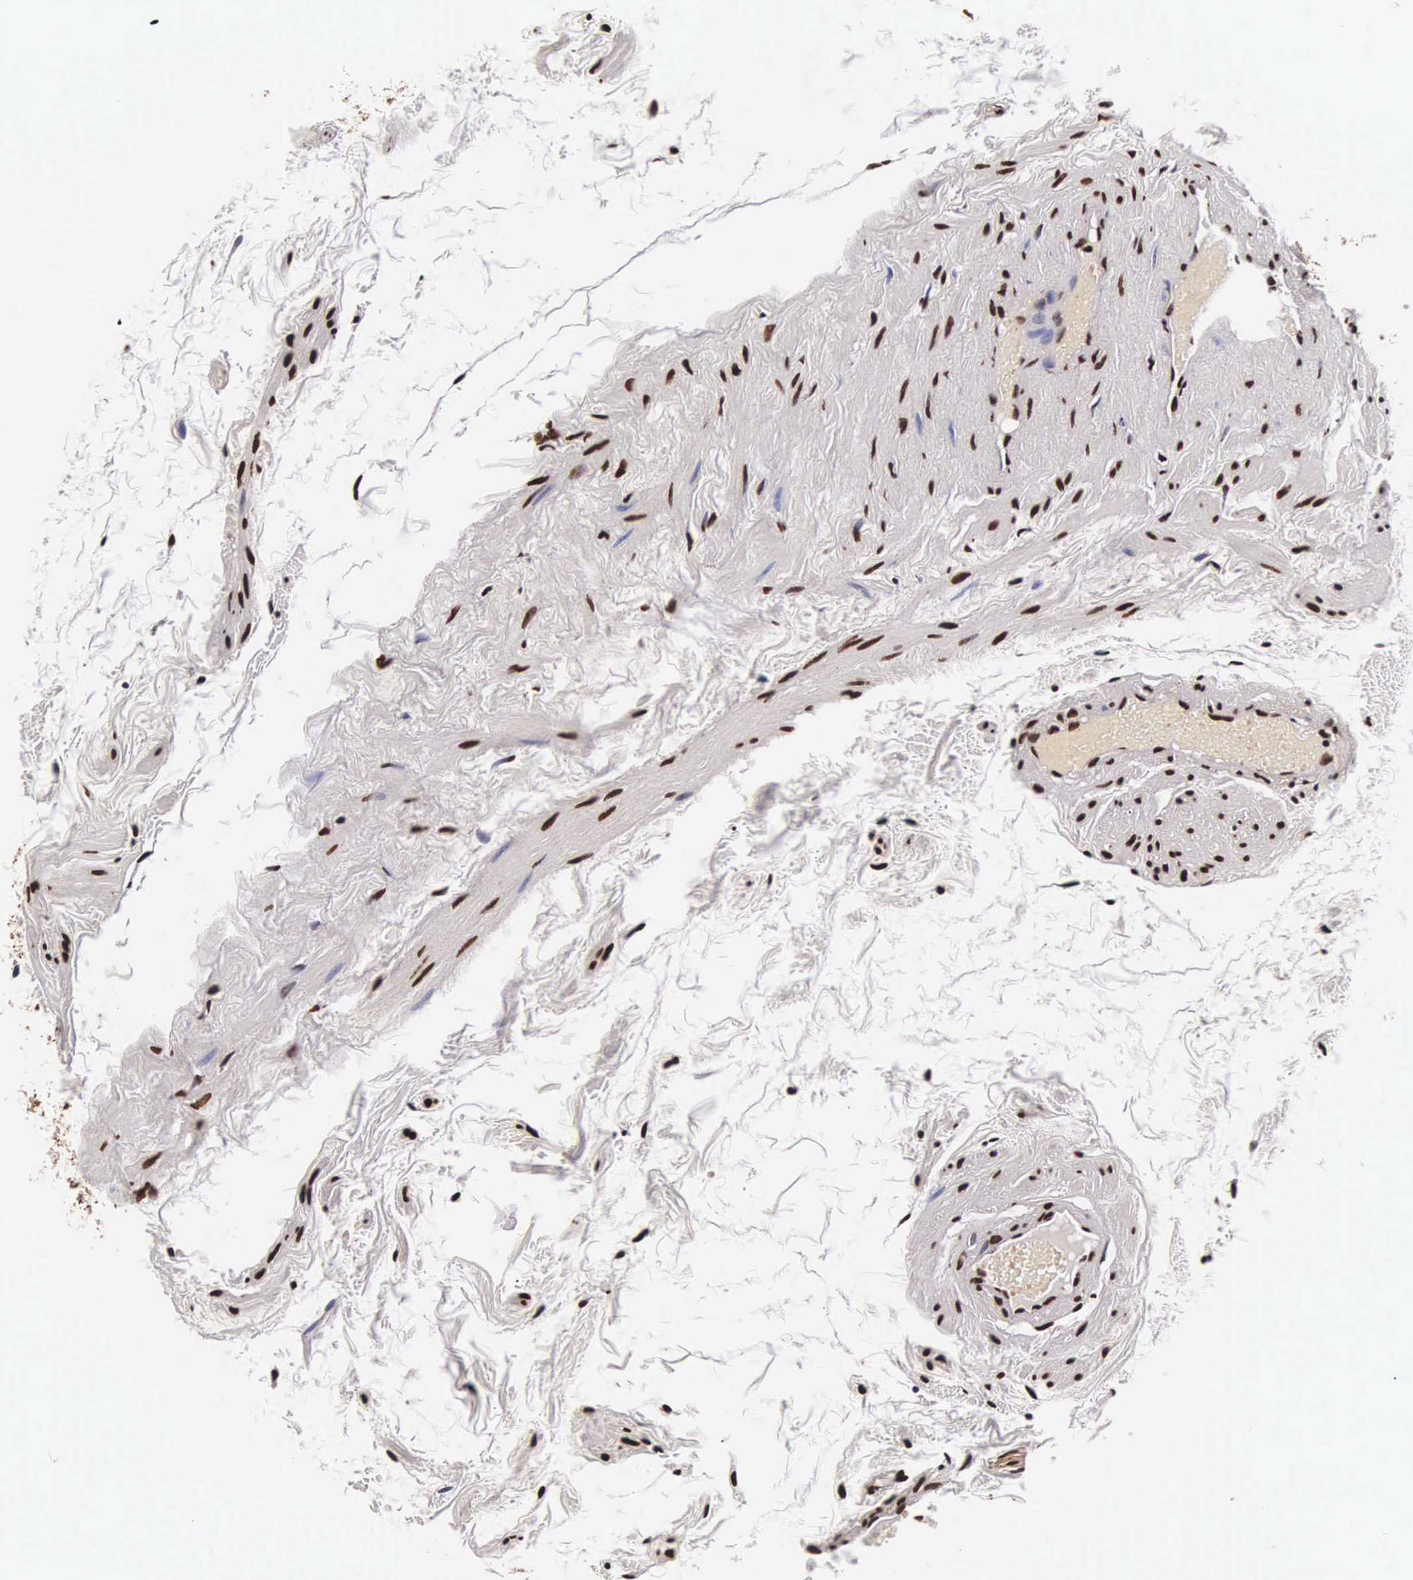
{"staining": {"intensity": "strong", "quantity": ">75%", "location": "nuclear"}, "tissue": "epididymis", "cell_type": "Glandular cells", "image_type": "normal", "snomed": [{"axis": "morphology", "description": "Normal tissue, NOS"}, {"axis": "topography", "description": "Epididymis"}], "caption": "IHC staining of benign epididymis, which reveals high levels of strong nuclear positivity in approximately >75% of glandular cells indicating strong nuclear protein staining. The staining was performed using DAB (3,3'-diaminobenzidine) (brown) for protein detection and nuclei were counterstained in hematoxylin (blue).", "gene": "BCL2L2", "patient": {"sex": "male", "age": 52}}